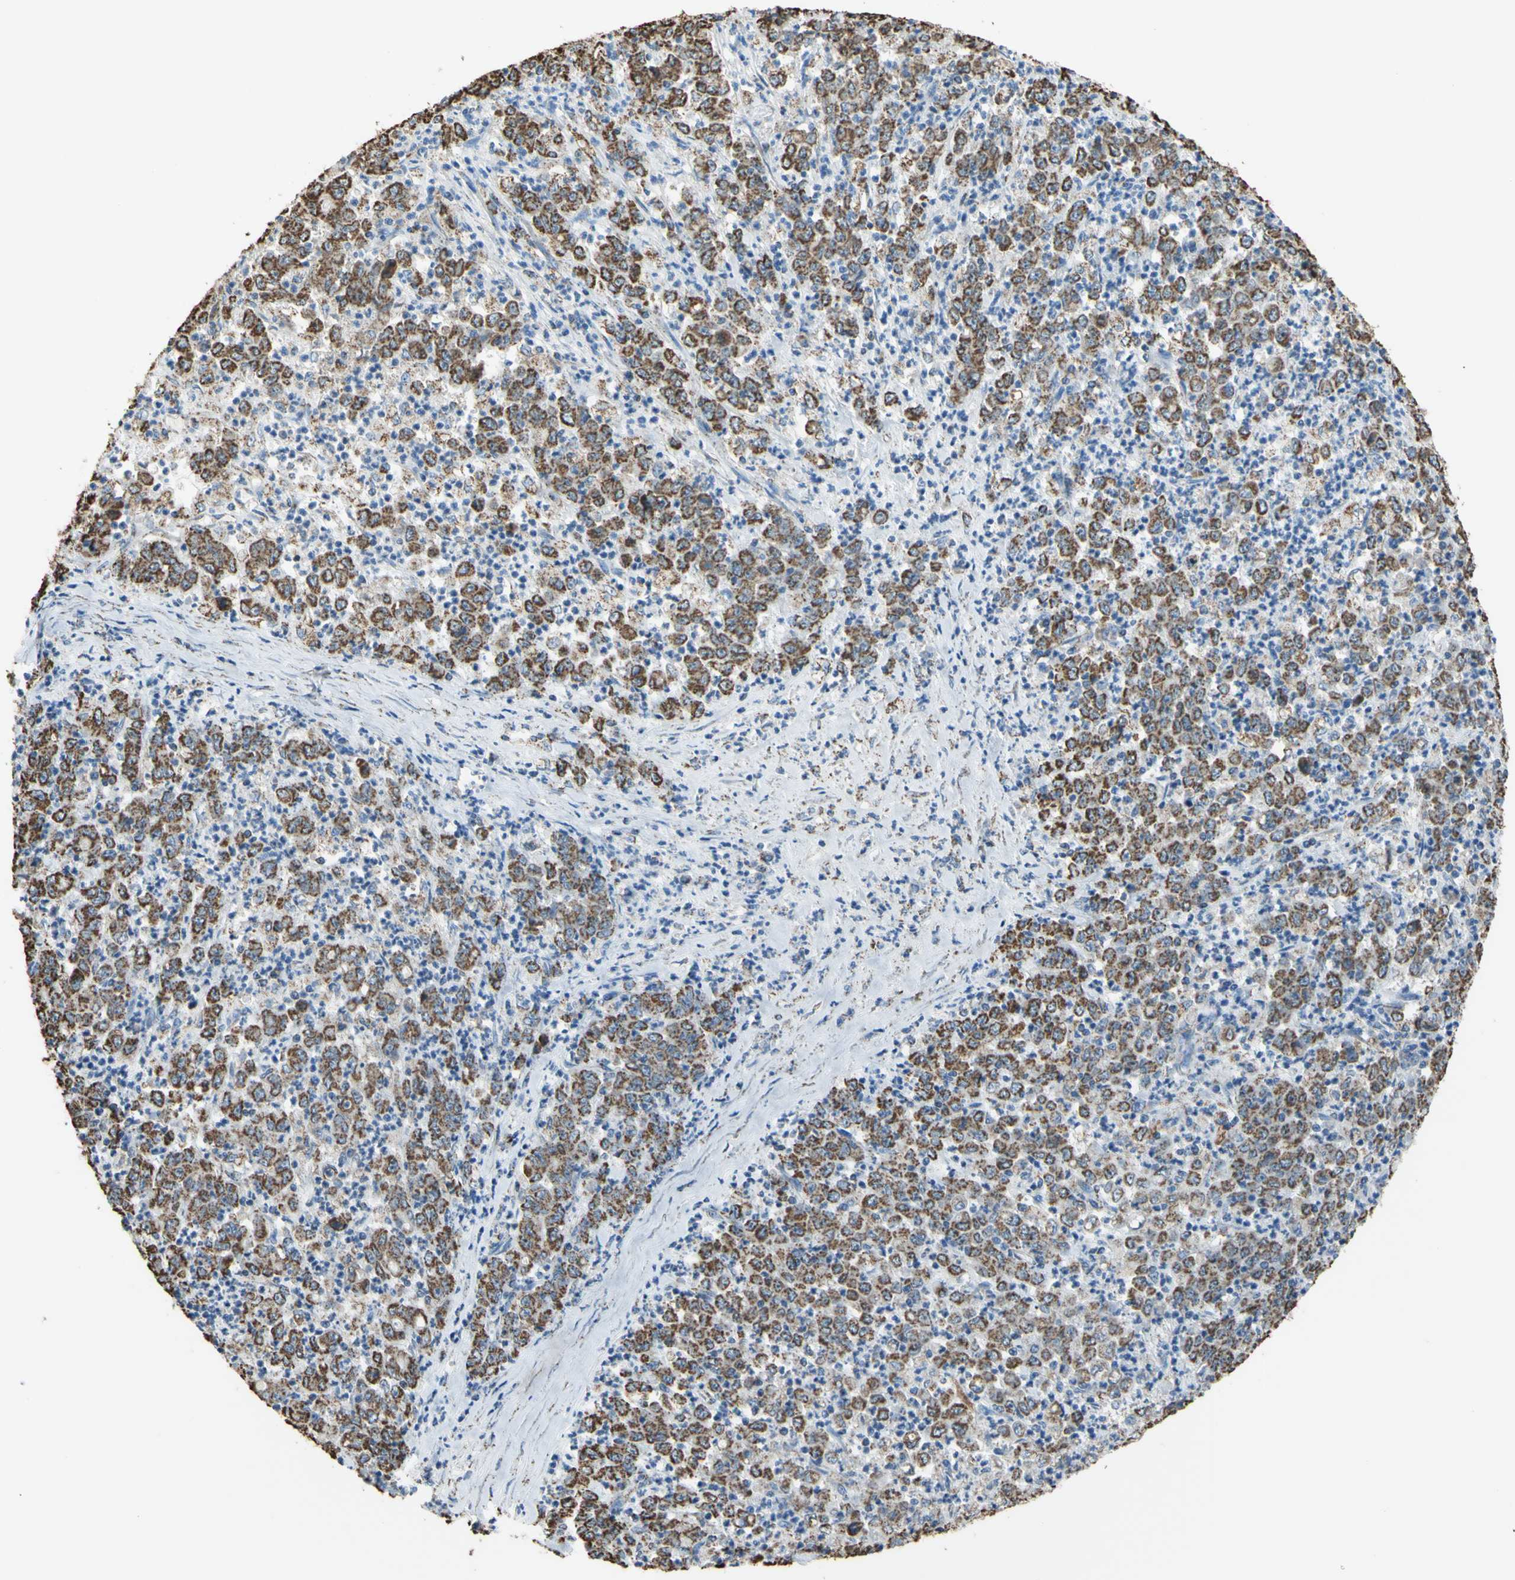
{"staining": {"intensity": "moderate", "quantity": ">75%", "location": "cytoplasmic/membranous"}, "tissue": "stomach cancer", "cell_type": "Tumor cells", "image_type": "cancer", "snomed": [{"axis": "morphology", "description": "Adenocarcinoma, NOS"}, {"axis": "topography", "description": "Stomach, lower"}], "caption": "Stomach adenocarcinoma stained with a brown dye exhibits moderate cytoplasmic/membranous positive positivity in about >75% of tumor cells.", "gene": "CMKLR2", "patient": {"sex": "female", "age": 71}}